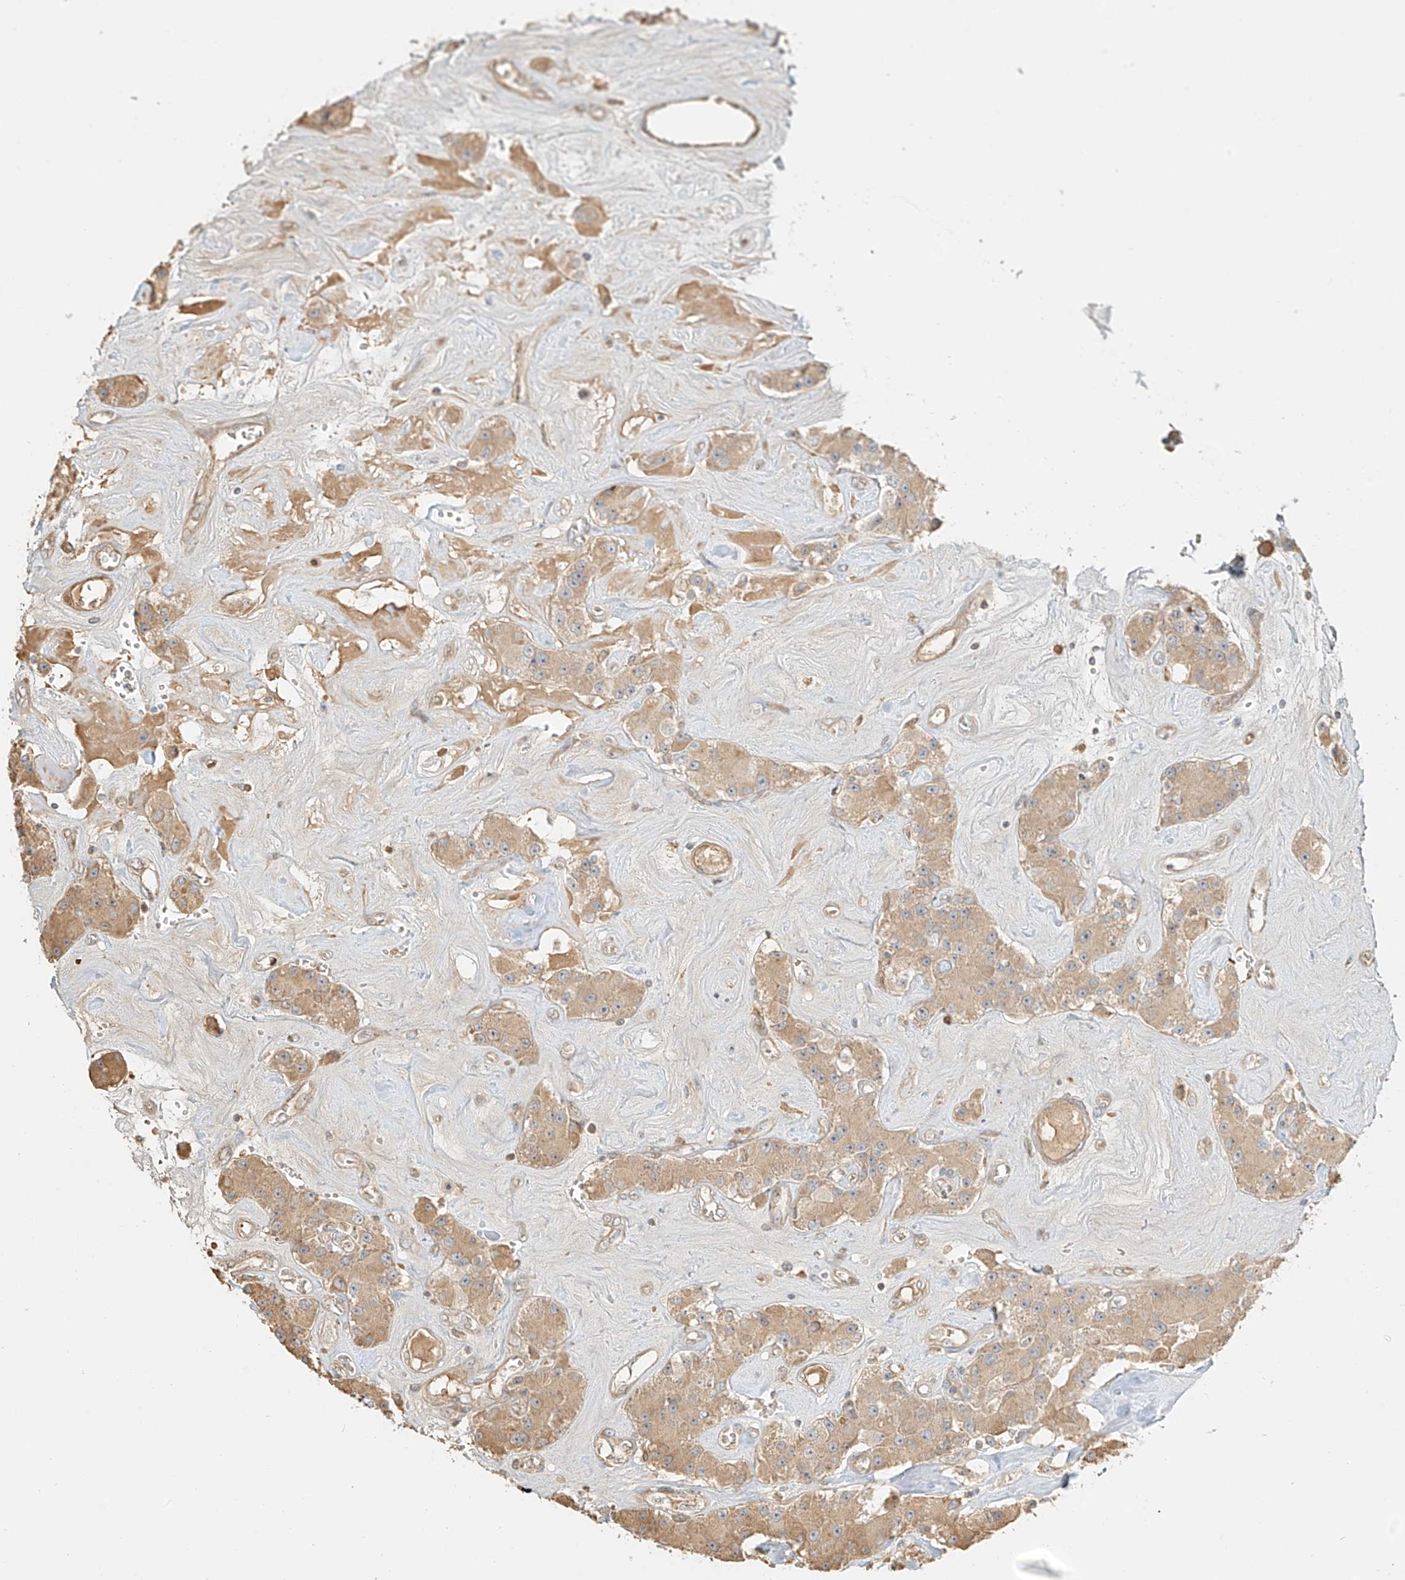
{"staining": {"intensity": "weak", "quantity": ">75%", "location": "cytoplasmic/membranous"}, "tissue": "carcinoid", "cell_type": "Tumor cells", "image_type": "cancer", "snomed": [{"axis": "morphology", "description": "Carcinoid, malignant, NOS"}, {"axis": "topography", "description": "Pancreas"}], "caption": "Immunohistochemical staining of carcinoid (malignant) exhibits low levels of weak cytoplasmic/membranous expression in approximately >75% of tumor cells.", "gene": "UPK1B", "patient": {"sex": "male", "age": 41}}